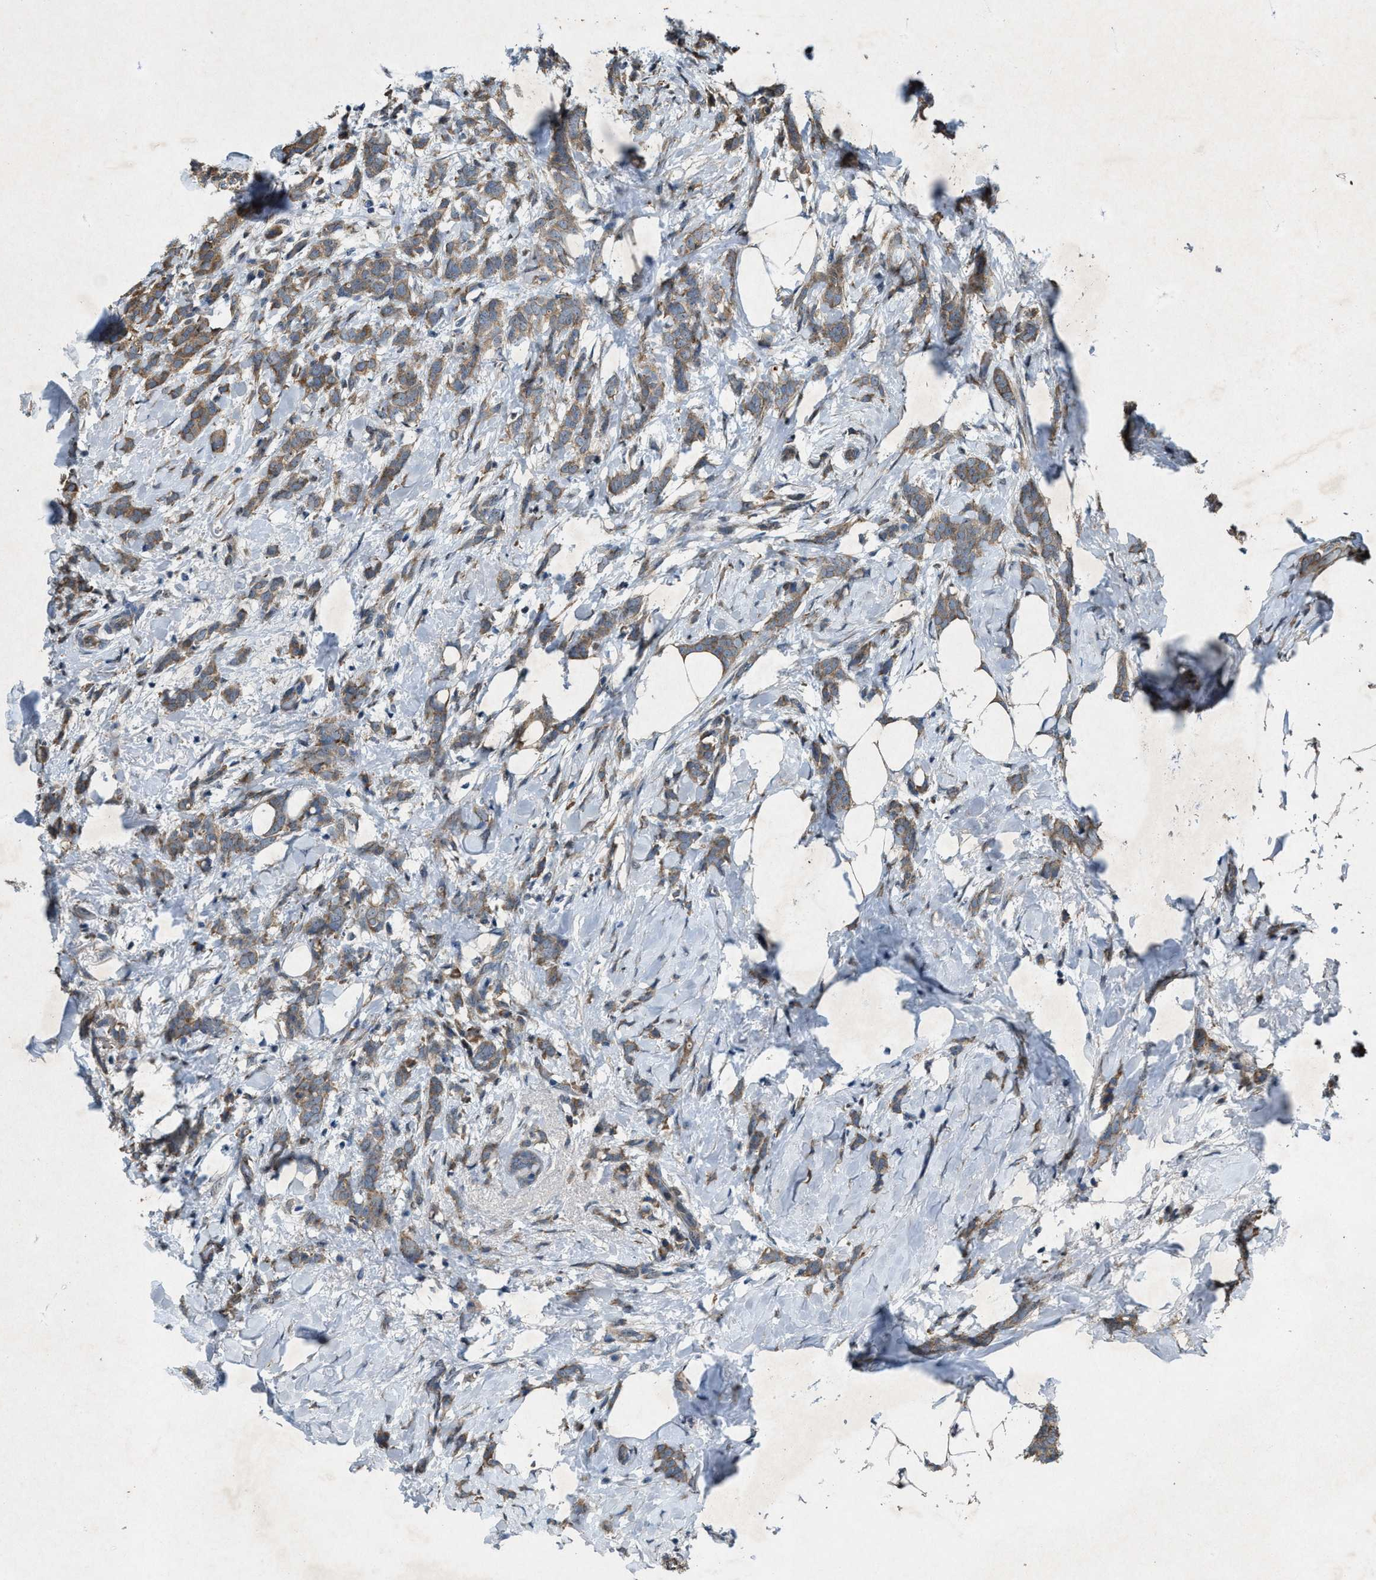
{"staining": {"intensity": "moderate", "quantity": ">75%", "location": "cytoplasmic/membranous"}, "tissue": "breast cancer", "cell_type": "Tumor cells", "image_type": "cancer", "snomed": [{"axis": "morphology", "description": "Lobular carcinoma, in situ"}, {"axis": "morphology", "description": "Lobular carcinoma"}, {"axis": "topography", "description": "Breast"}], "caption": "High-power microscopy captured an IHC micrograph of breast lobular carcinoma, revealing moderate cytoplasmic/membranous expression in about >75% of tumor cells. (DAB IHC with brightfield microscopy, high magnification).", "gene": "PDP2", "patient": {"sex": "female", "age": 41}}